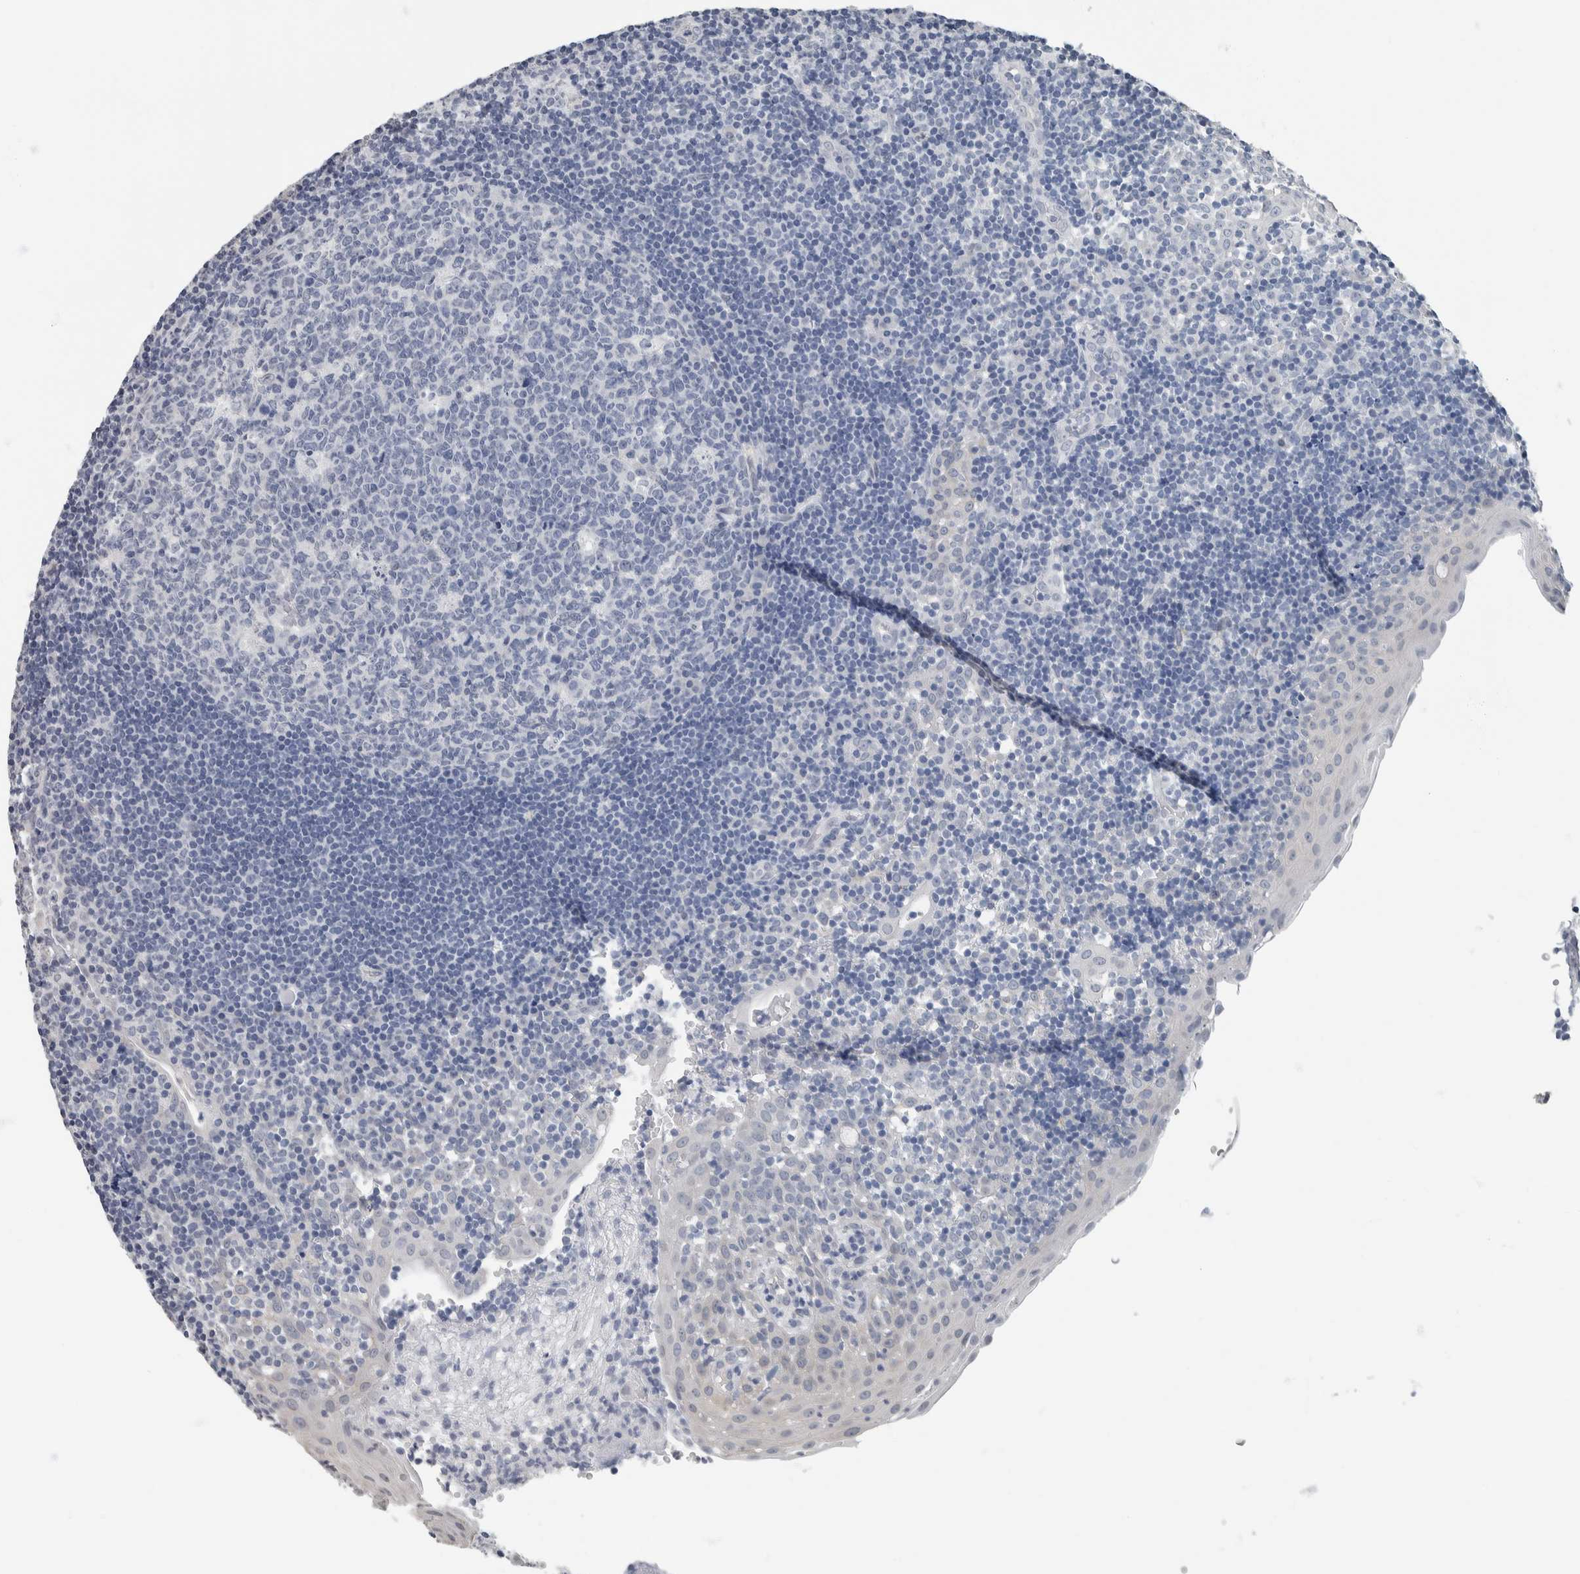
{"staining": {"intensity": "negative", "quantity": "none", "location": "none"}, "tissue": "tonsil", "cell_type": "Germinal center cells", "image_type": "normal", "snomed": [{"axis": "morphology", "description": "Normal tissue, NOS"}, {"axis": "topography", "description": "Tonsil"}], "caption": "Immunohistochemical staining of unremarkable human tonsil exhibits no significant positivity in germinal center cells. (DAB immunohistochemistry with hematoxylin counter stain).", "gene": "NEFM", "patient": {"sex": "female", "age": 40}}